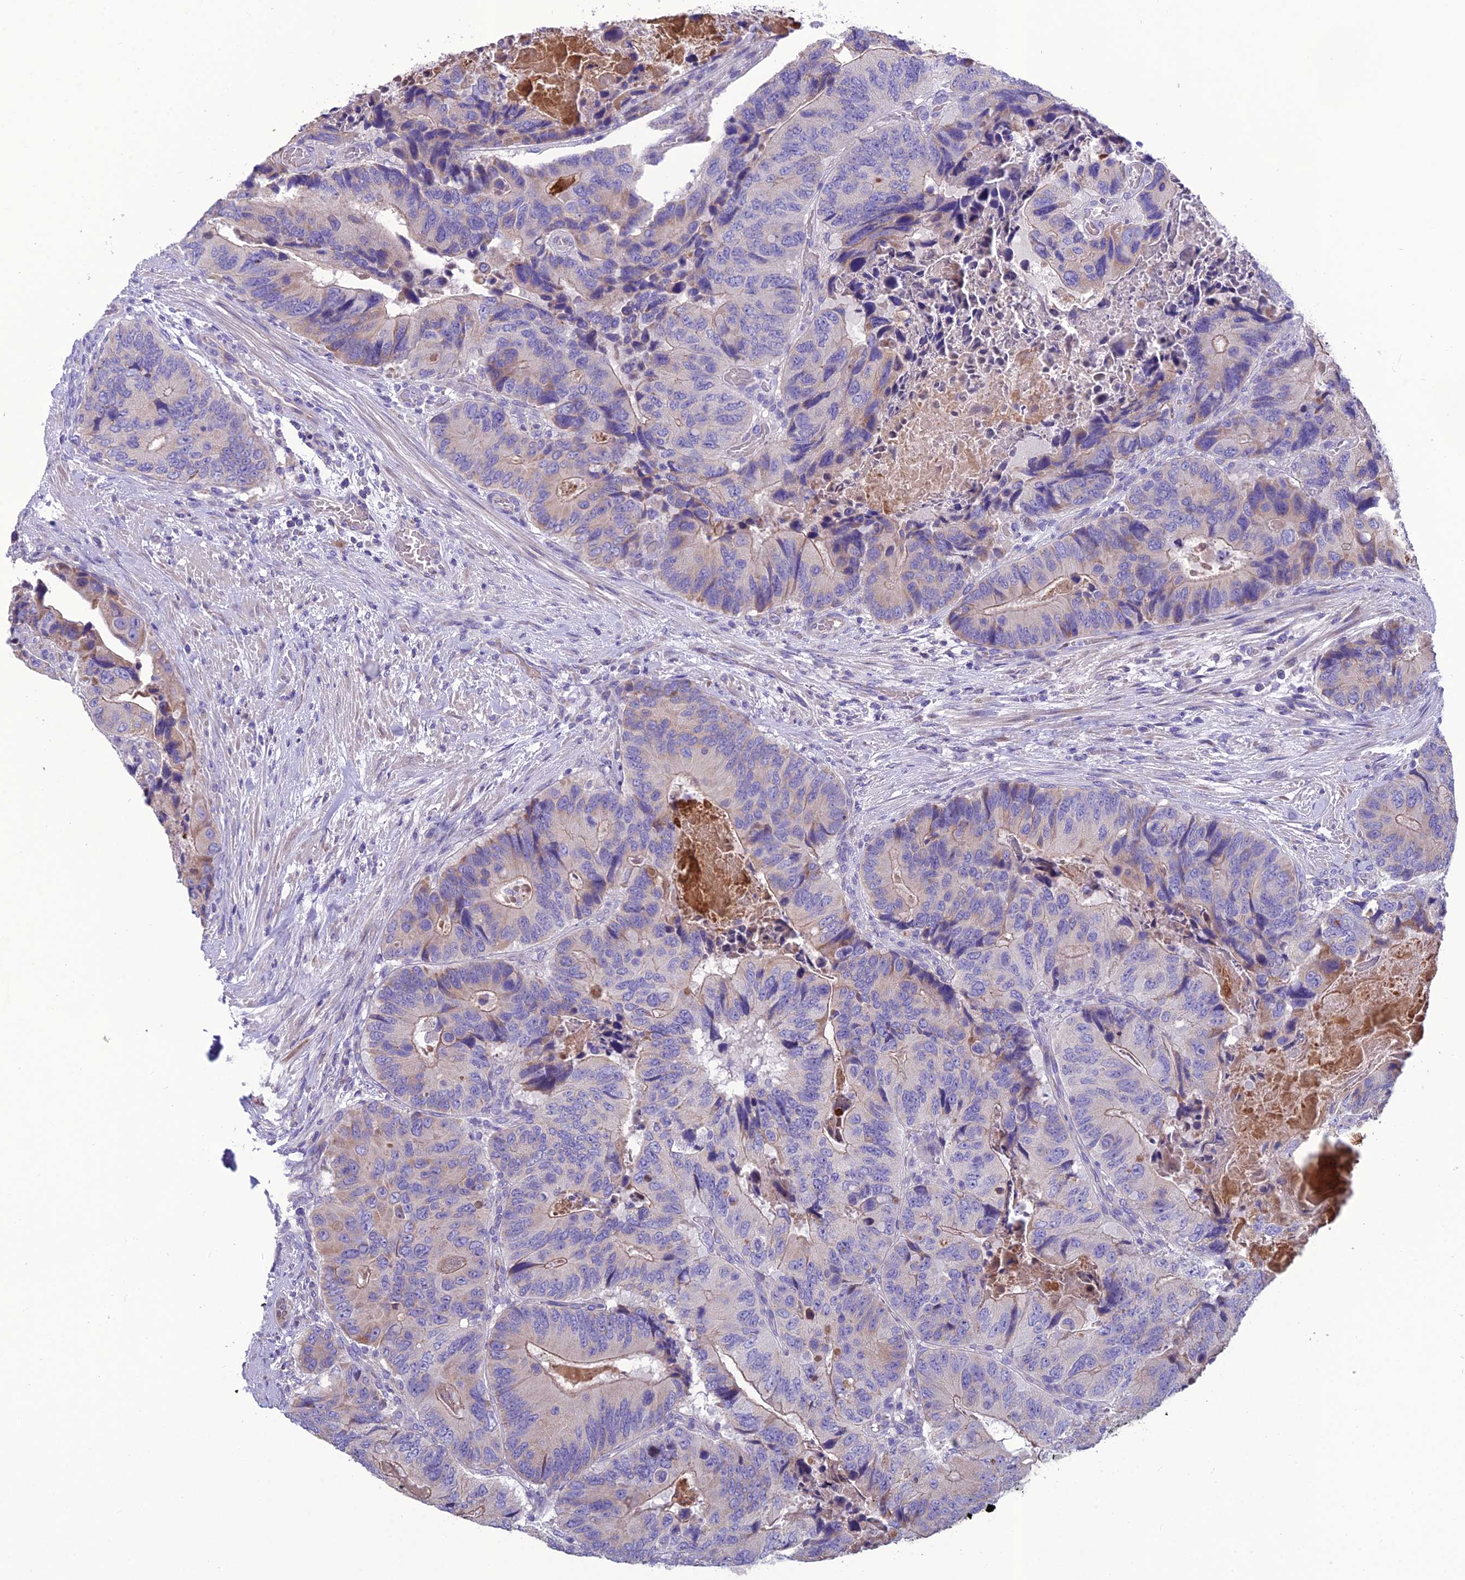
{"staining": {"intensity": "moderate", "quantity": "25%-75%", "location": "cytoplasmic/membranous"}, "tissue": "colorectal cancer", "cell_type": "Tumor cells", "image_type": "cancer", "snomed": [{"axis": "morphology", "description": "Adenocarcinoma, NOS"}, {"axis": "topography", "description": "Colon"}], "caption": "Immunohistochemical staining of human colorectal adenocarcinoma reveals medium levels of moderate cytoplasmic/membranous positivity in approximately 25%-75% of tumor cells. (DAB (3,3'-diaminobenzidine) IHC with brightfield microscopy, high magnification).", "gene": "BHMT2", "patient": {"sex": "male", "age": 84}}